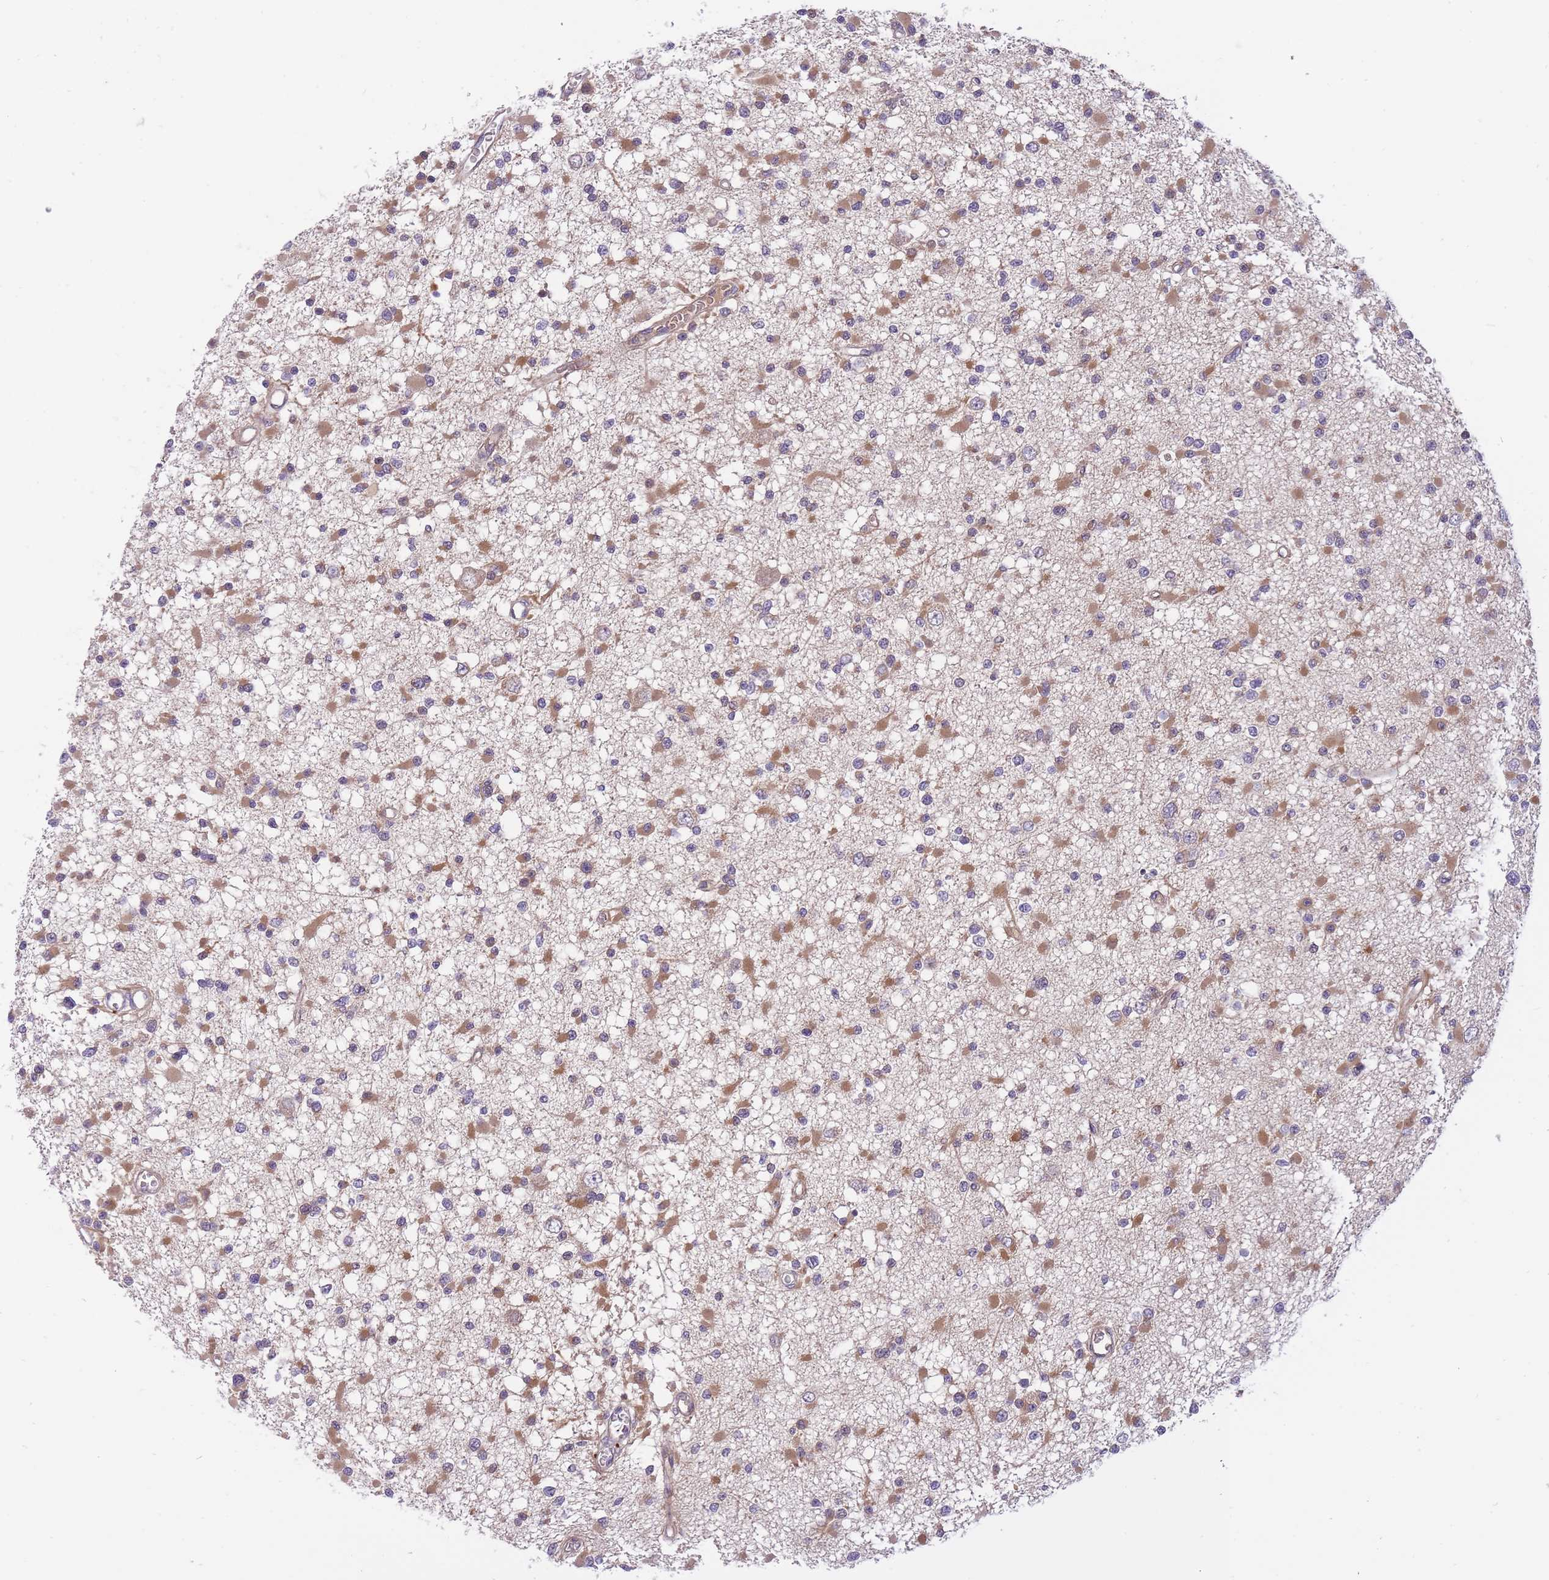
{"staining": {"intensity": "moderate", "quantity": "25%-75%", "location": "cytoplasmic/membranous"}, "tissue": "glioma", "cell_type": "Tumor cells", "image_type": "cancer", "snomed": [{"axis": "morphology", "description": "Glioma, malignant, Low grade"}, {"axis": "topography", "description": "Brain"}], "caption": "Tumor cells show medium levels of moderate cytoplasmic/membranous staining in about 25%-75% of cells in glioma.", "gene": "CRYGN", "patient": {"sex": "female", "age": 22}}